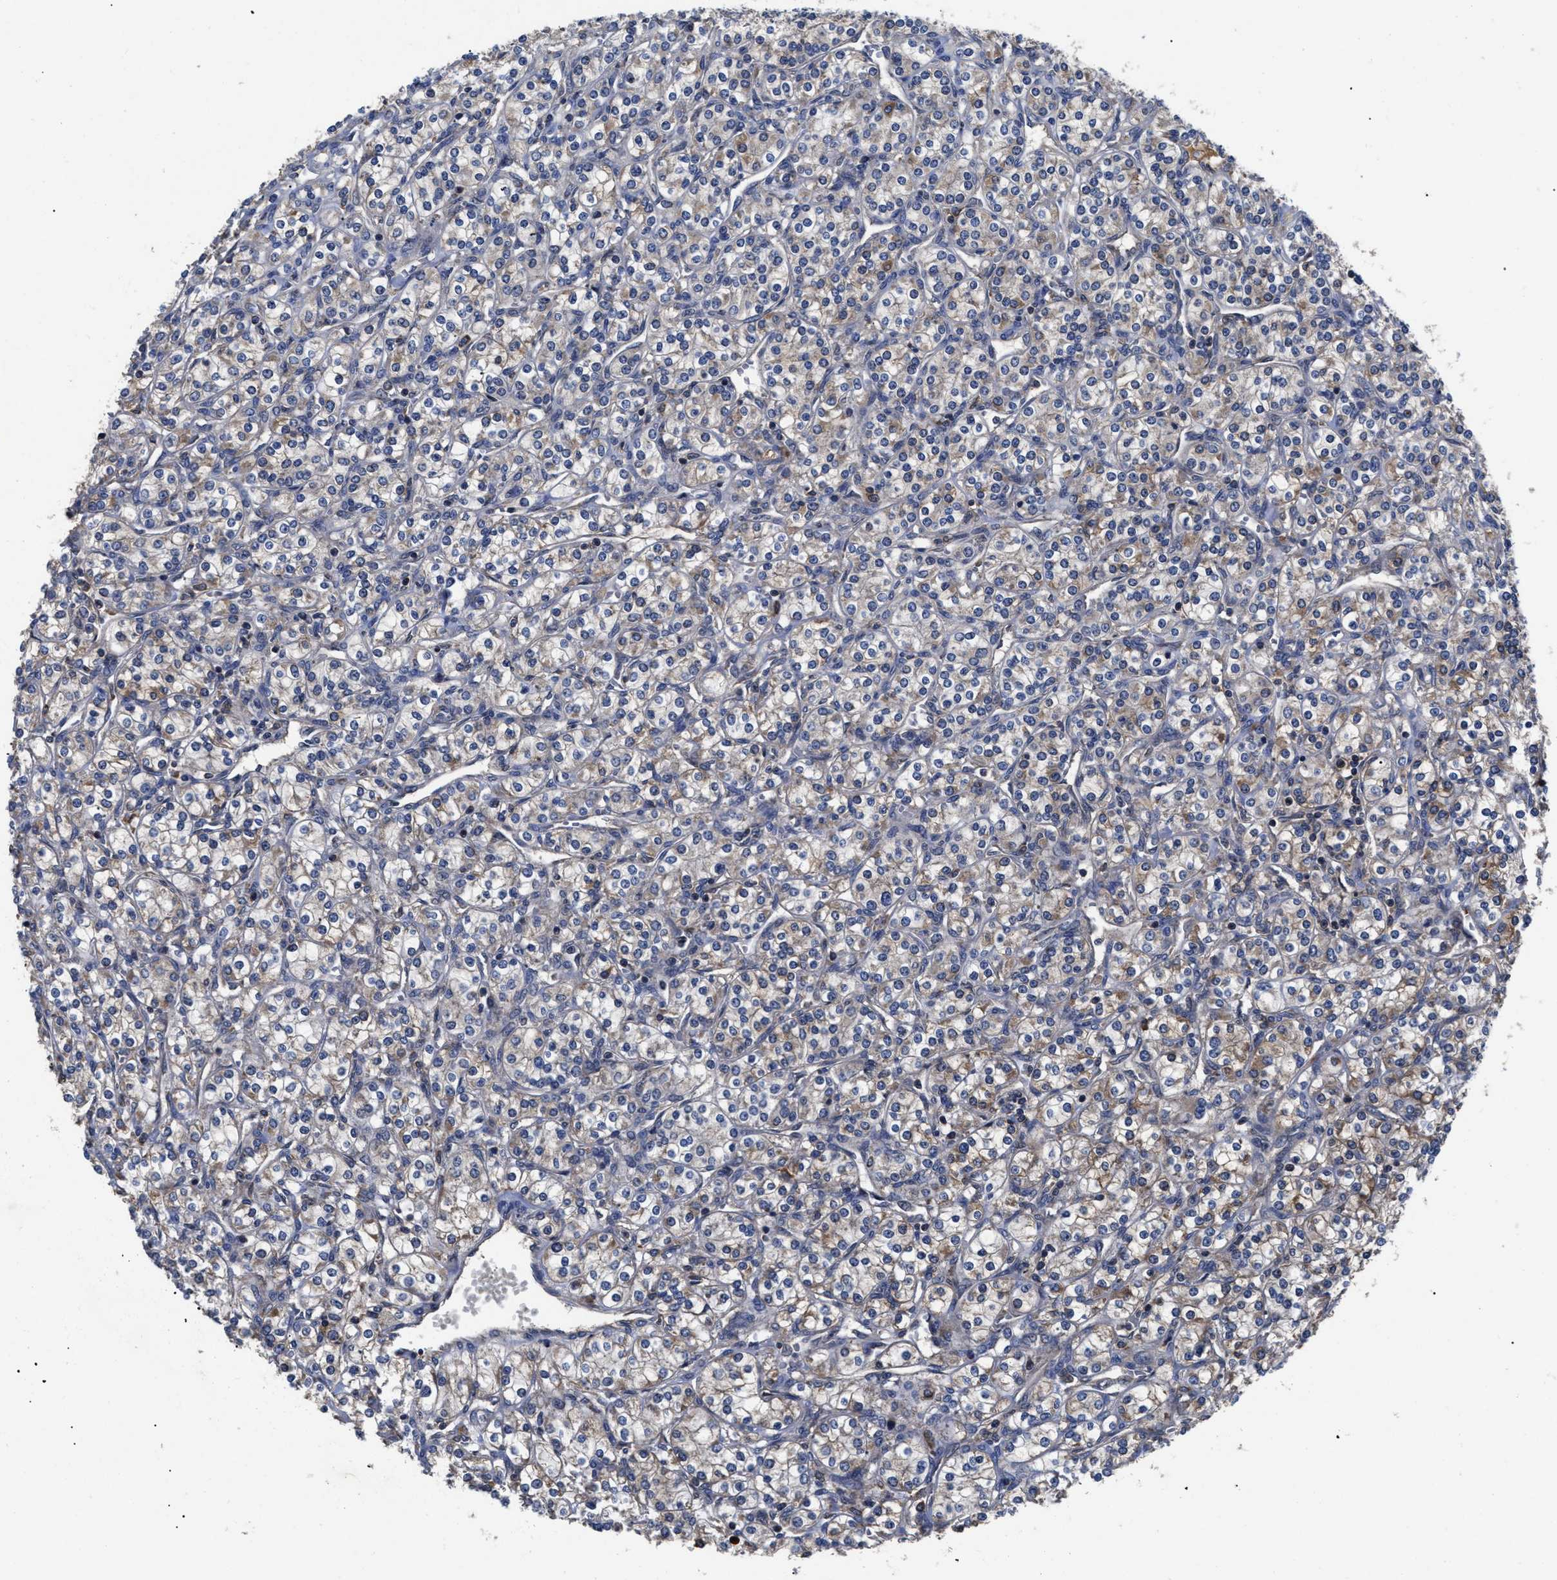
{"staining": {"intensity": "moderate", "quantity": "<25%", "location": "cytoplasmic/membranous"}, "tissue": "renal cancer", "cell_type": "Tumor cells", "image_type": "cancer", "snomed": [{"axis": "morphology", "description": "Adenocarcinoma, NOS"}, {"axis": "topography", "description": "Kidney"}], "caption": "Immunohistochemistry photomicrograph of human renal adenocarcinoma stained for a protein (brown), which demonstrates low levels of moderate cytoplasmic/membranous positivity in approximately <25% of tumor cells.", "gene": "LRRC3", "patient": {"sex": "male", "age": 77}}